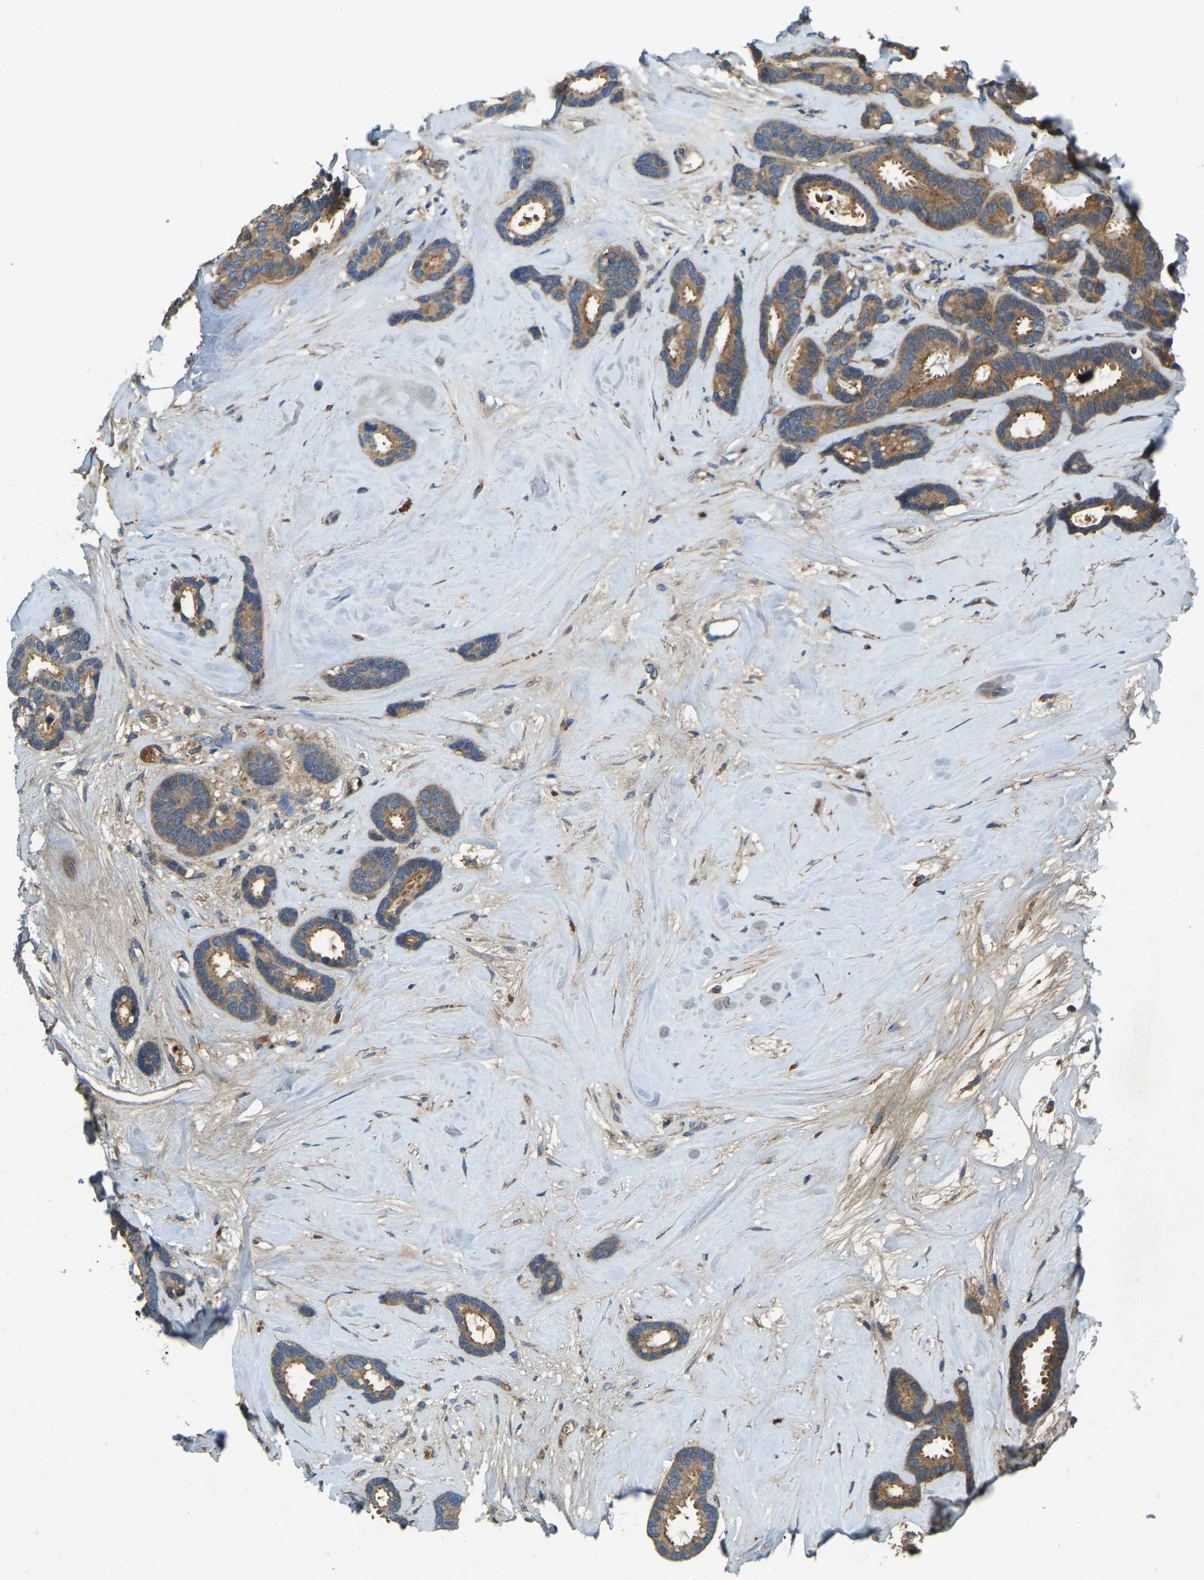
{"staining": {"intensity": "moderate", "quantity": ">75%", "location": "cytoplasmic/membranous"}, "tissue": "breast cancer", "cell_type": "Tumor cells", "image_type": "cancer", "snomed": [{"axis": "morphology", "description": "Duct carcinoma"}, {"axis": "topography", "description": "Breast"}], "caption": "Invasive ductal carcinoma (breast) was stained to show a protein in brown. There is medium levels of moderate cytoplasmic/membranous expression in approximately >75% of tumor cells.", "gene": "ATP8B1", "patient": {"sex": "female", "age": 87}}